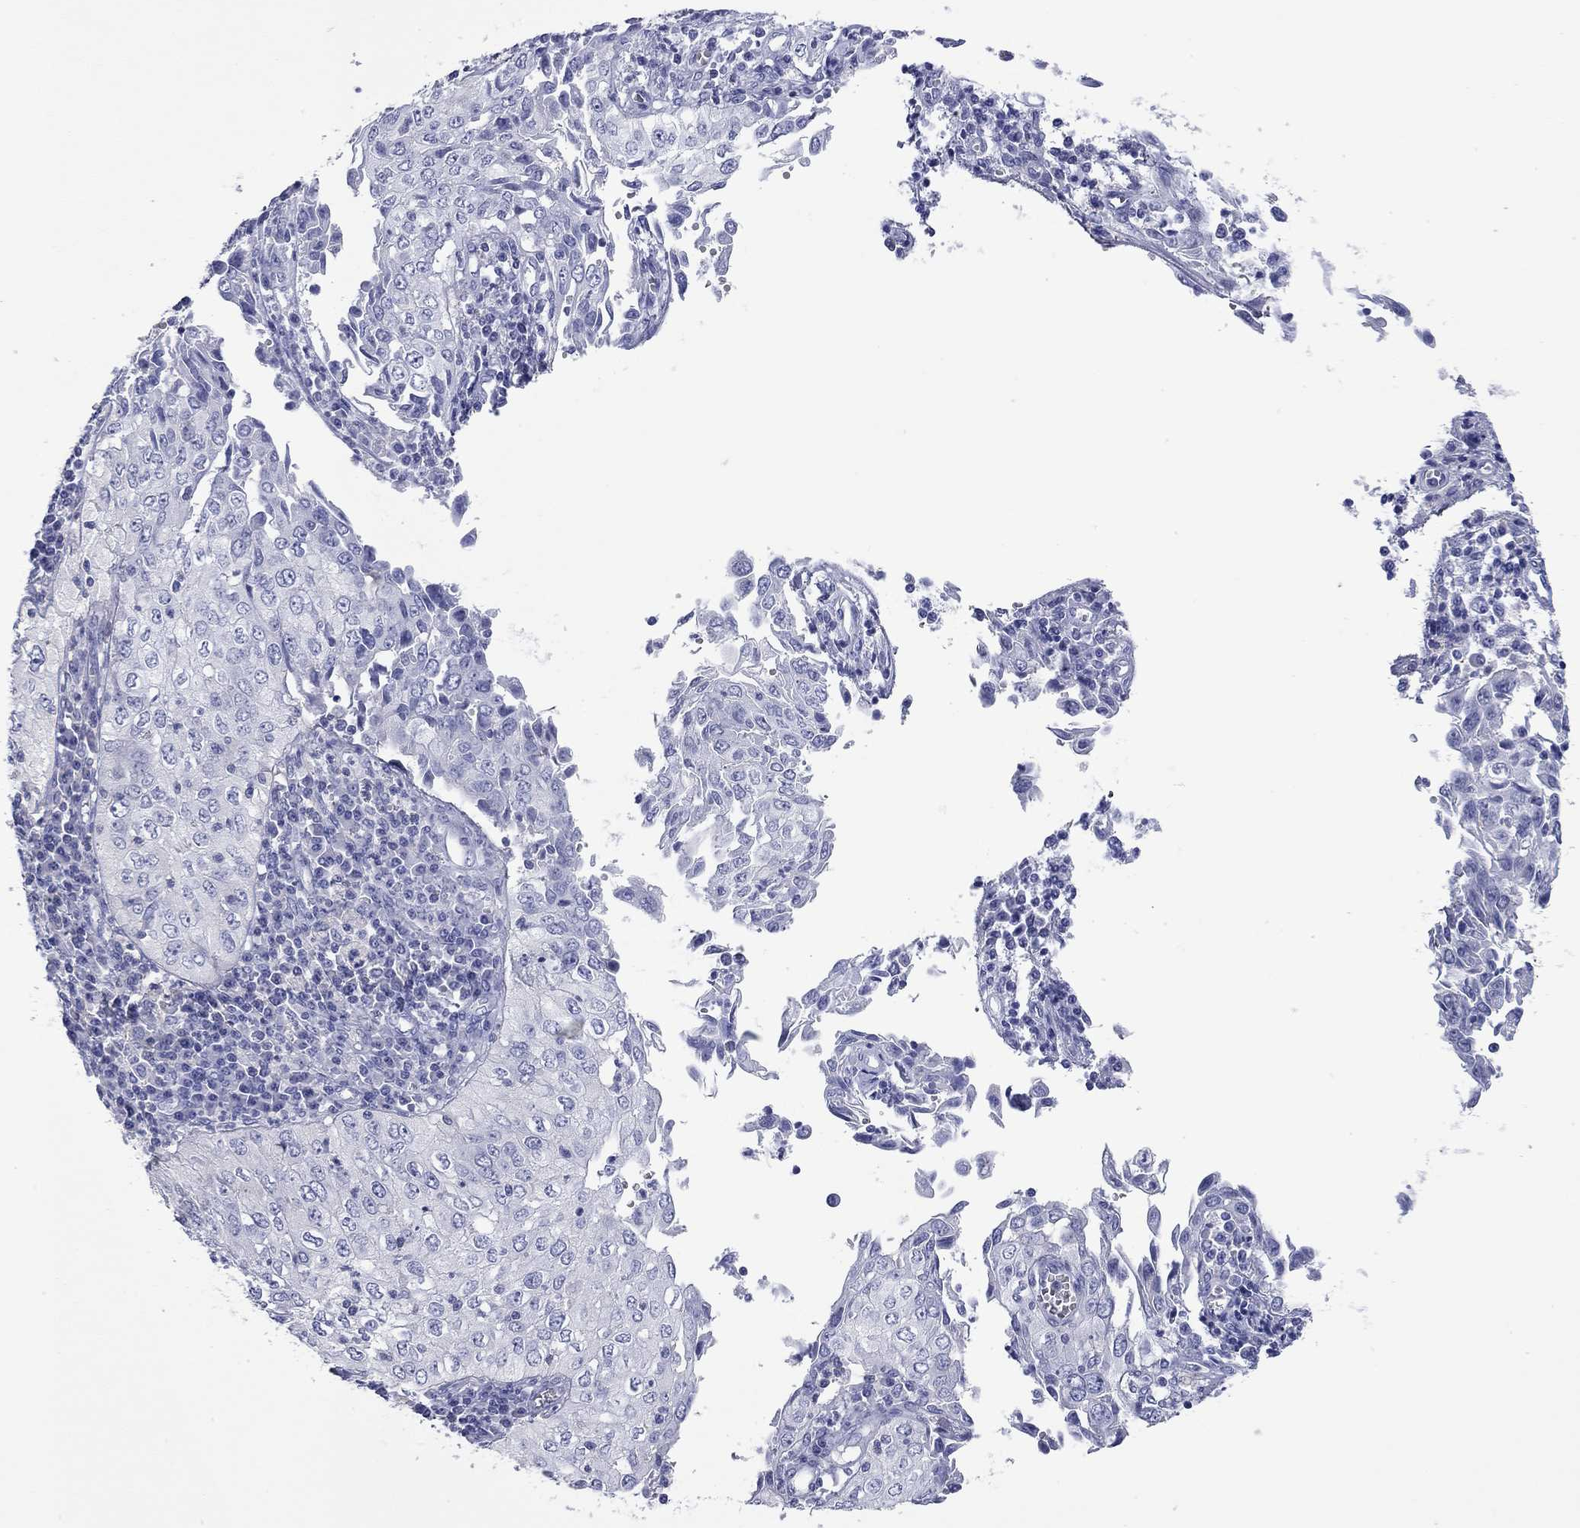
{"staining": {"intensity": "negative", "quantity": "none", "location": "none"}, "tissue": "cervical cancer", "cell_type": "Tumor cells", "image_type": "cancer", "snomed": [{"axis": "morphology", "description": "Squamous cell carcinoma, NOS"}, {"axis": "topography", "description": "Cervix"}], "caption": "A histopathology image of squamous cell carcinoma (cervical) stained for a protein exhibits no brown staining in tumor cells.", "gene": "ACTL7B", "patient": {"sex": "female", "age": 24}}